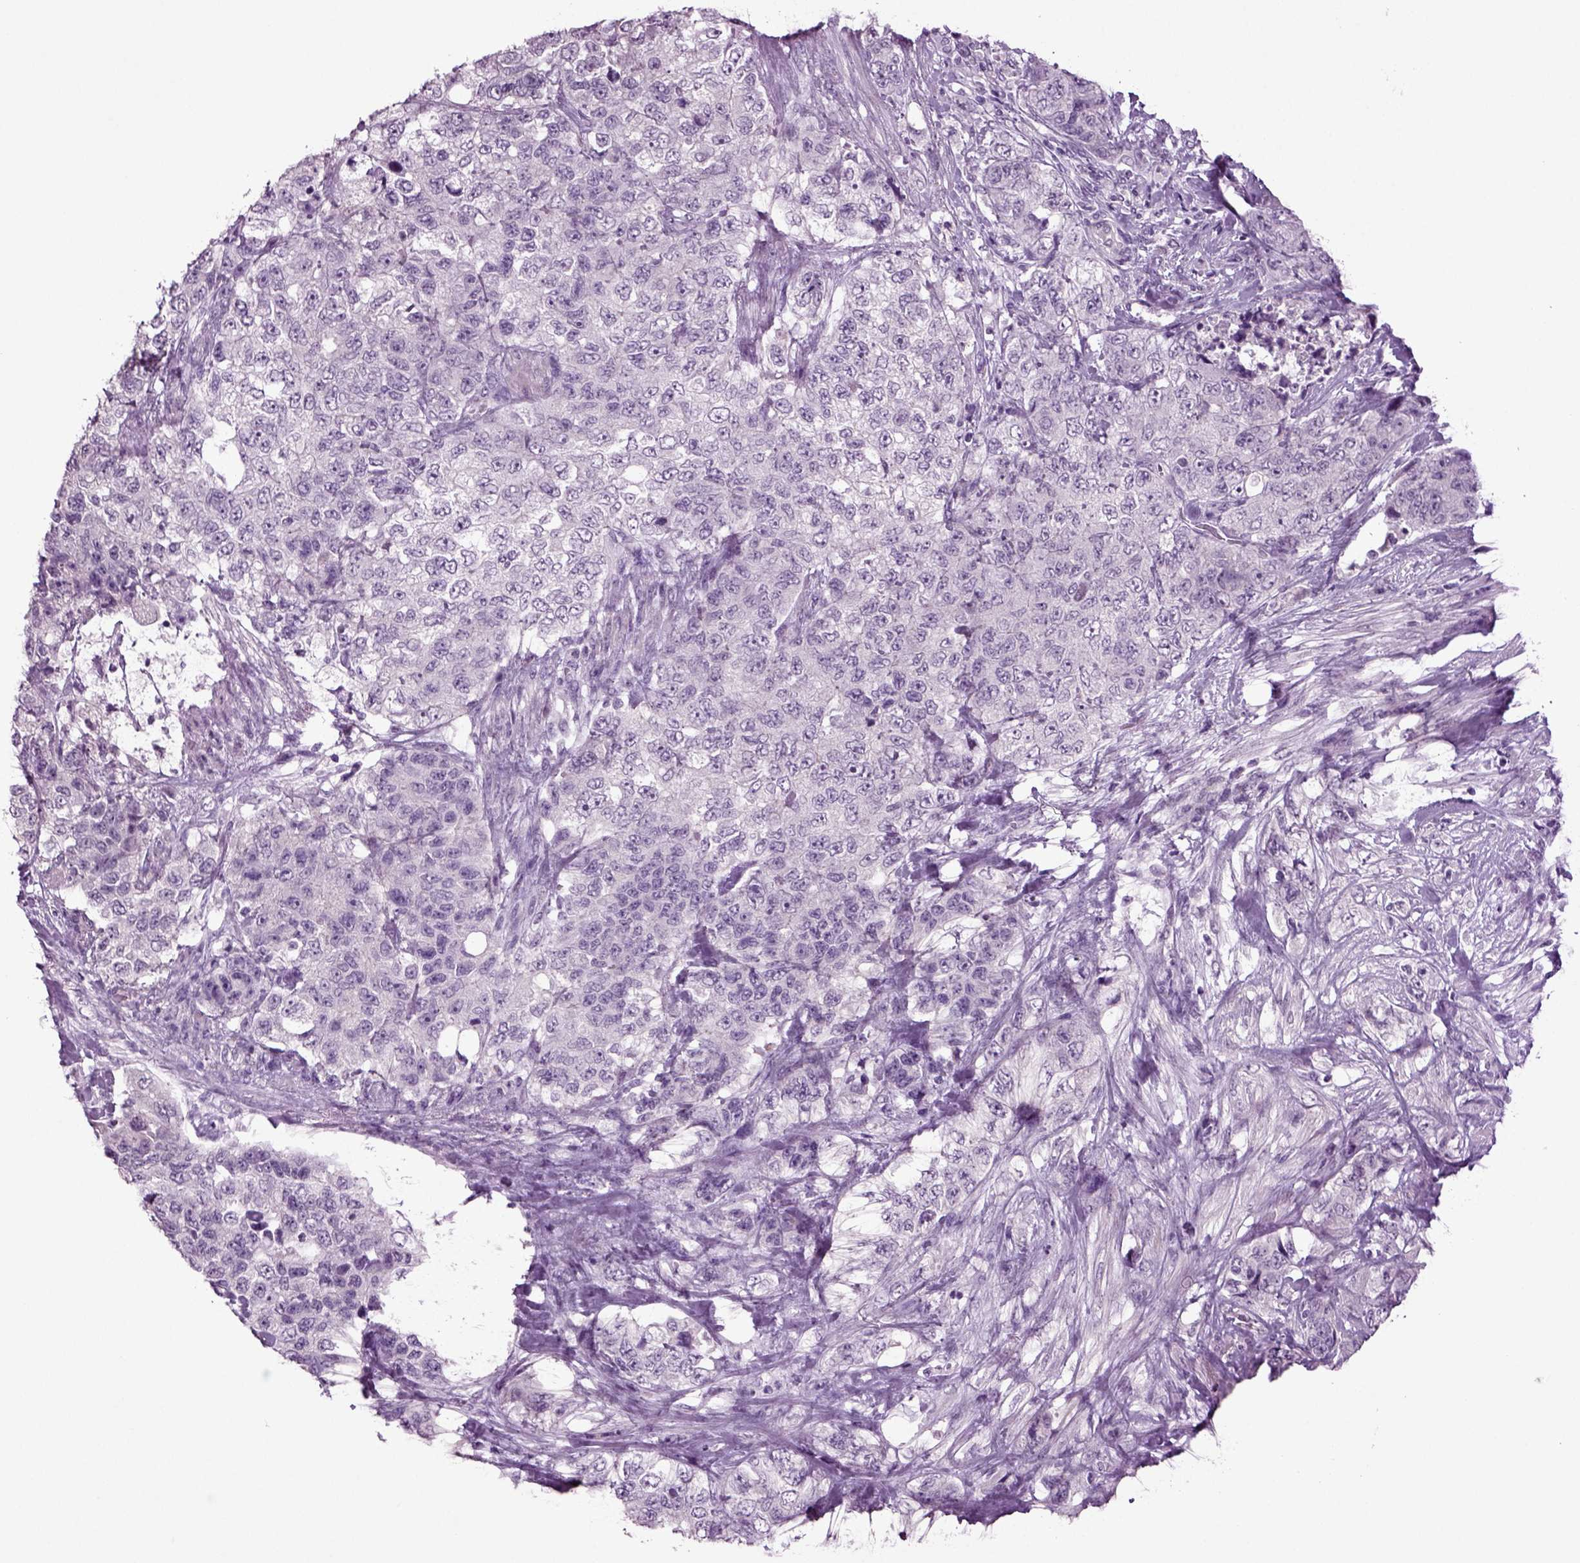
{"staining": {"intensity": "negative", "quantity": "none", "location": "none"}, "tissue": "urothelial cancer", "cell_type": "Tumor cells", "image_type": "cancer", "snomed": [{"axis": "morphology", "description": "Urothelial carcinoma, High grade"}, {"axis": "topography", "description": "Urinary bladder"}], "caption": "The micrograph shows no significant expression in tumor cells of urothelial cancer.", "gene": "SLC17A6", "patient": {"sex": "female", "age": 78}}